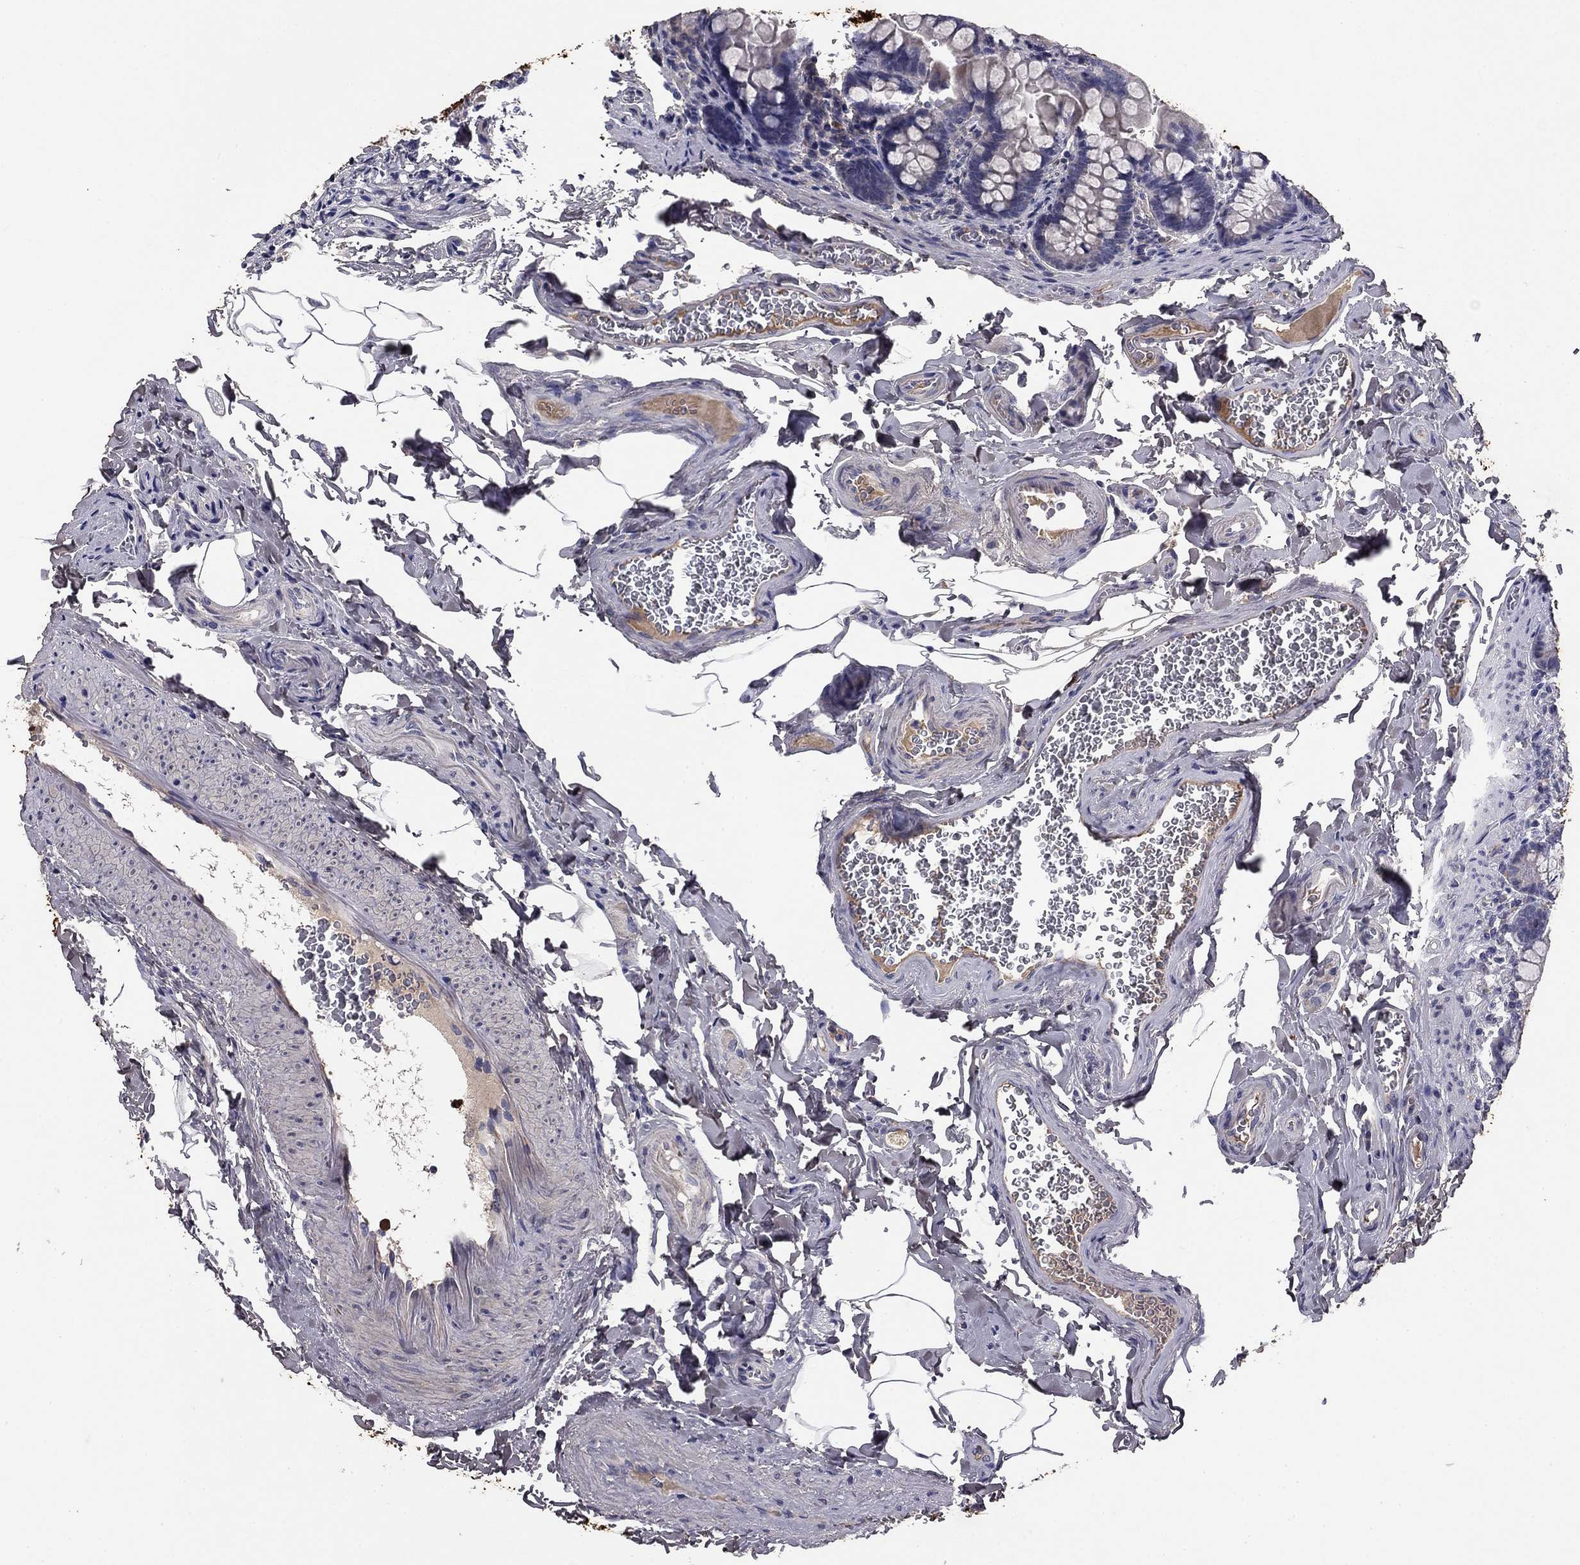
{"staining": {"intensity": "negative", "quantity": "none", "location": "none"}, "tissue": "small intestine", "cell_type": "Glandular cells", "image_type": "normal", "snomed": [{"axis": "morphology", "description": "Normal tissue, NOS"}, {"axis": "topography", "description": "Small intestine"}], "caption": "This is a micrograph of immunohistochemistry staining of unremarkable small intestine, which shows no expression in glandular cells.", "gene": "COL2A1", "patient": {"sex": "female", "age": 56}}